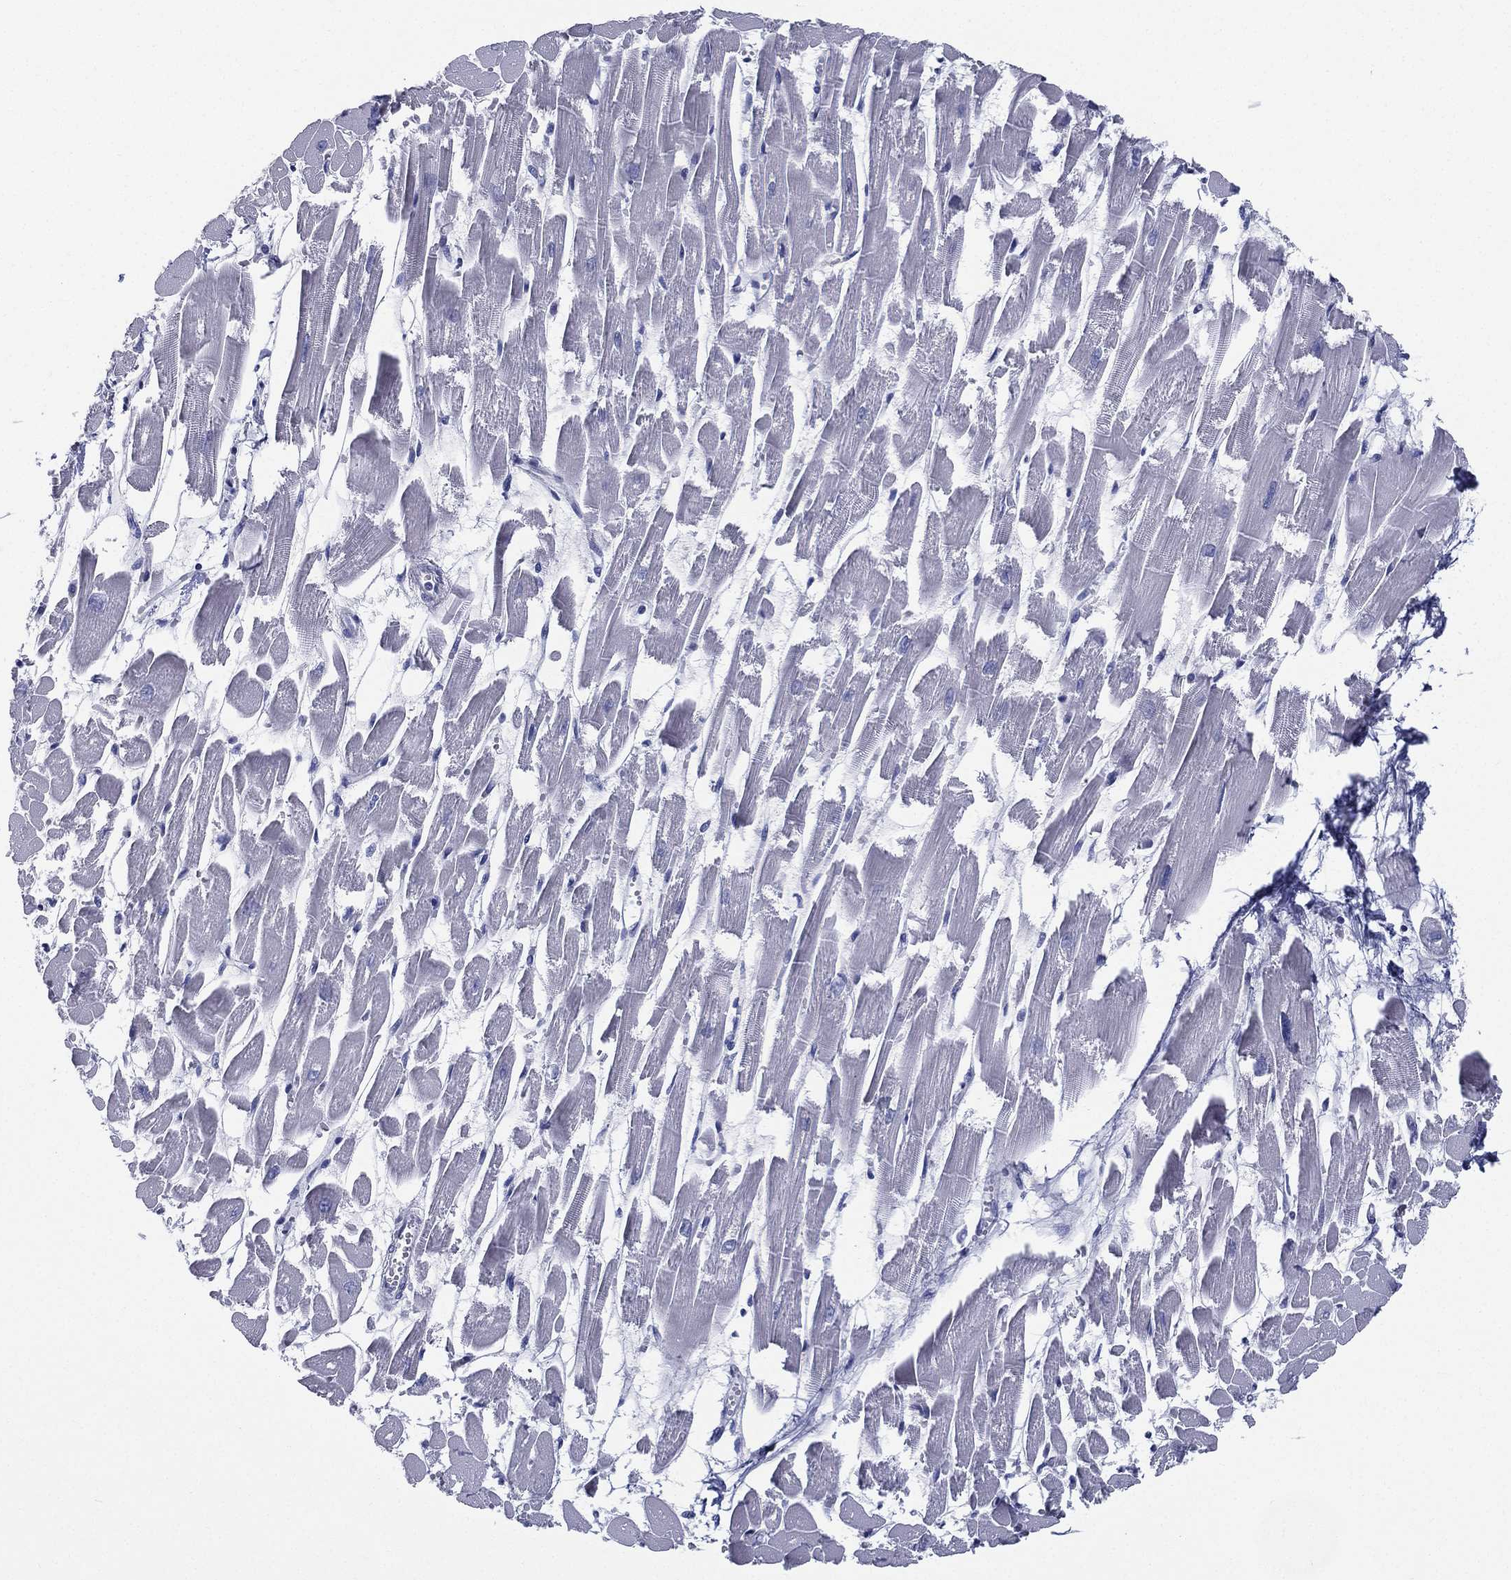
{"staining": {"intensity": "negative", "quantity": "none", "location": "none"}, "tissue": "heart muscle", "cell_type": "Cardiomyocytes", "image_type": "normal", "snomed": [{"axis": "morphology", "description": "Normal tissue, NOS"}, {"axis": "topography", "description": "Heart"}], "caption": "This histopathology image is of unremarkable heart muscle stained with immunohistochemistry (IHC) to label a protein in brown with the nuclei are counter-stained blue. There is no positivity in cardiomyocytes.", "gene": "RSPH4A", "patient": {"sex": "female", "age": 52}}